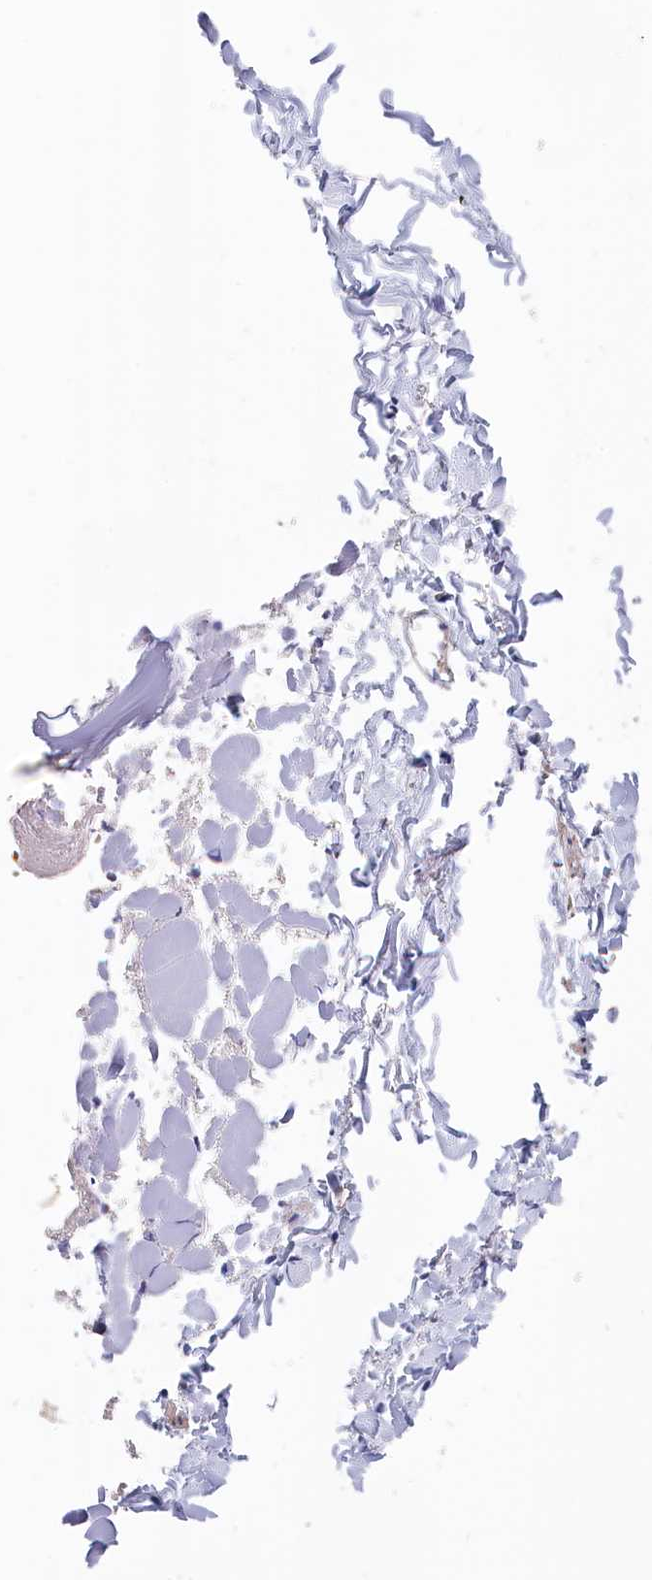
{"staining": {"intensity": "weak", "quantity": ">75%", "location": "cytoplasmic/membranous"}, "tissue": "soft tissue", "cell_type": "Fibroblasts", "image_type": "normal", "snomed": [{"axis": "morphology", "description": "Normal tissue, NOS"}, {"axis": "morphology", "description": "Adenocarcinoma, NOS"}, {"axis": "topography", "description": "Smooth muscle"}, {"axis": "topography", "description": "Colon"}], "caption": "A high-resolution image shows IHC staining of normal soft tissue, which exhibits weak cytoplasmic/membranous expression in about >75% of fibroblasts. (DAB (3,3'-diaminobenzidine) IHC with brightfield microscopy, high magnification).", "gene": "EPB41L4B", "patient": {"sex": "male", "age": 14}}